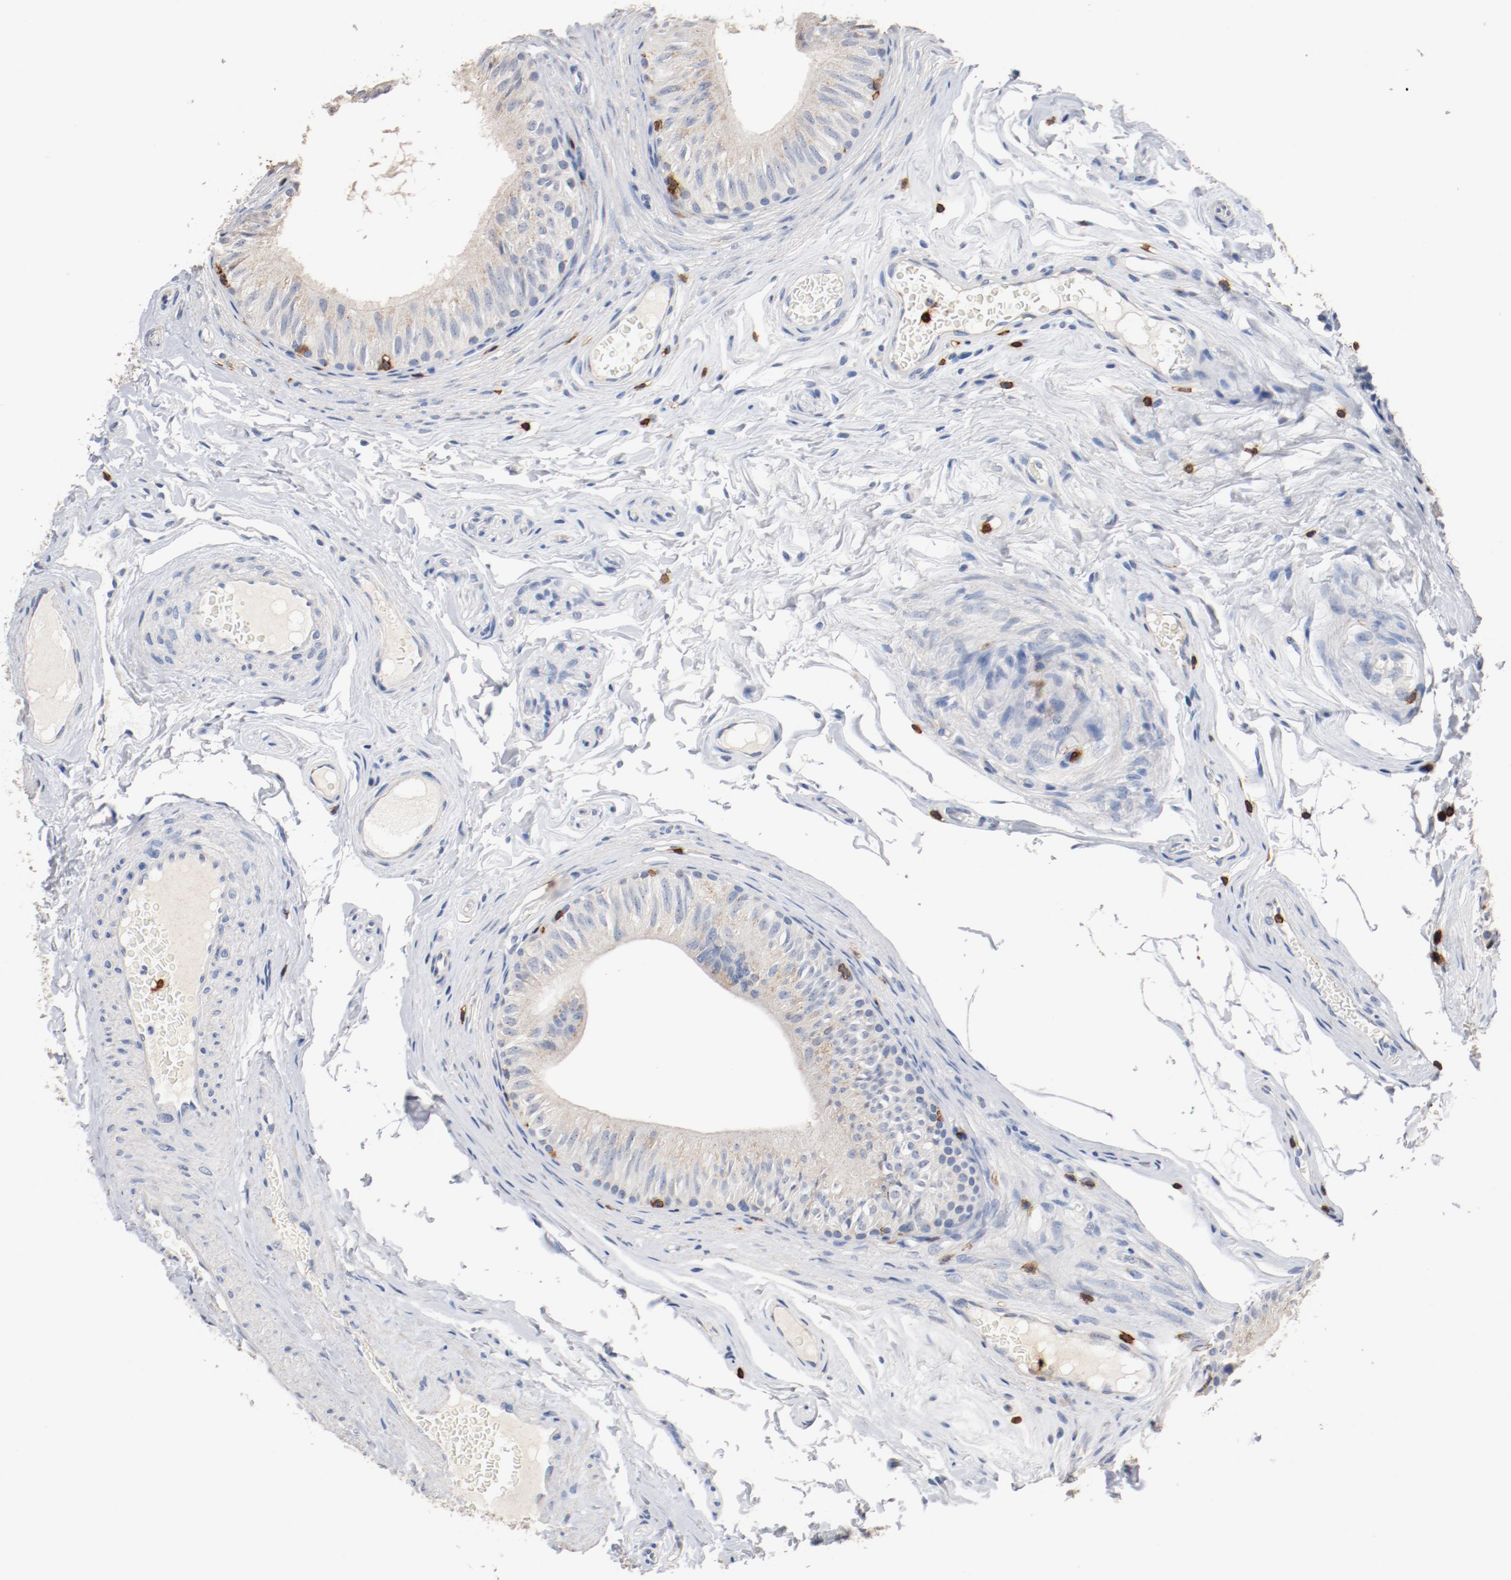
{"staining": {"intensity": "weak", "quantity": ">75%", "location": "cytoplasmic/membranous"}, "tissue": "epididymis", "cell_type": "Glandular cells", "image_type": "normal", "snomed": [{"axis": "morphology", "description": "Normal tissue, NOS"}, {"axis": "topography", "description": "Testis"}, {"axis": "topography", "description": "Epididymis"}], "caption": "Epididymis stained with DAB IHC exhibits low levels of weak cytoplasmic/membranous positivity in about >75% of glandular cells.", "gene": "CD247", "patient": {"sex": "male", "age": 36}}